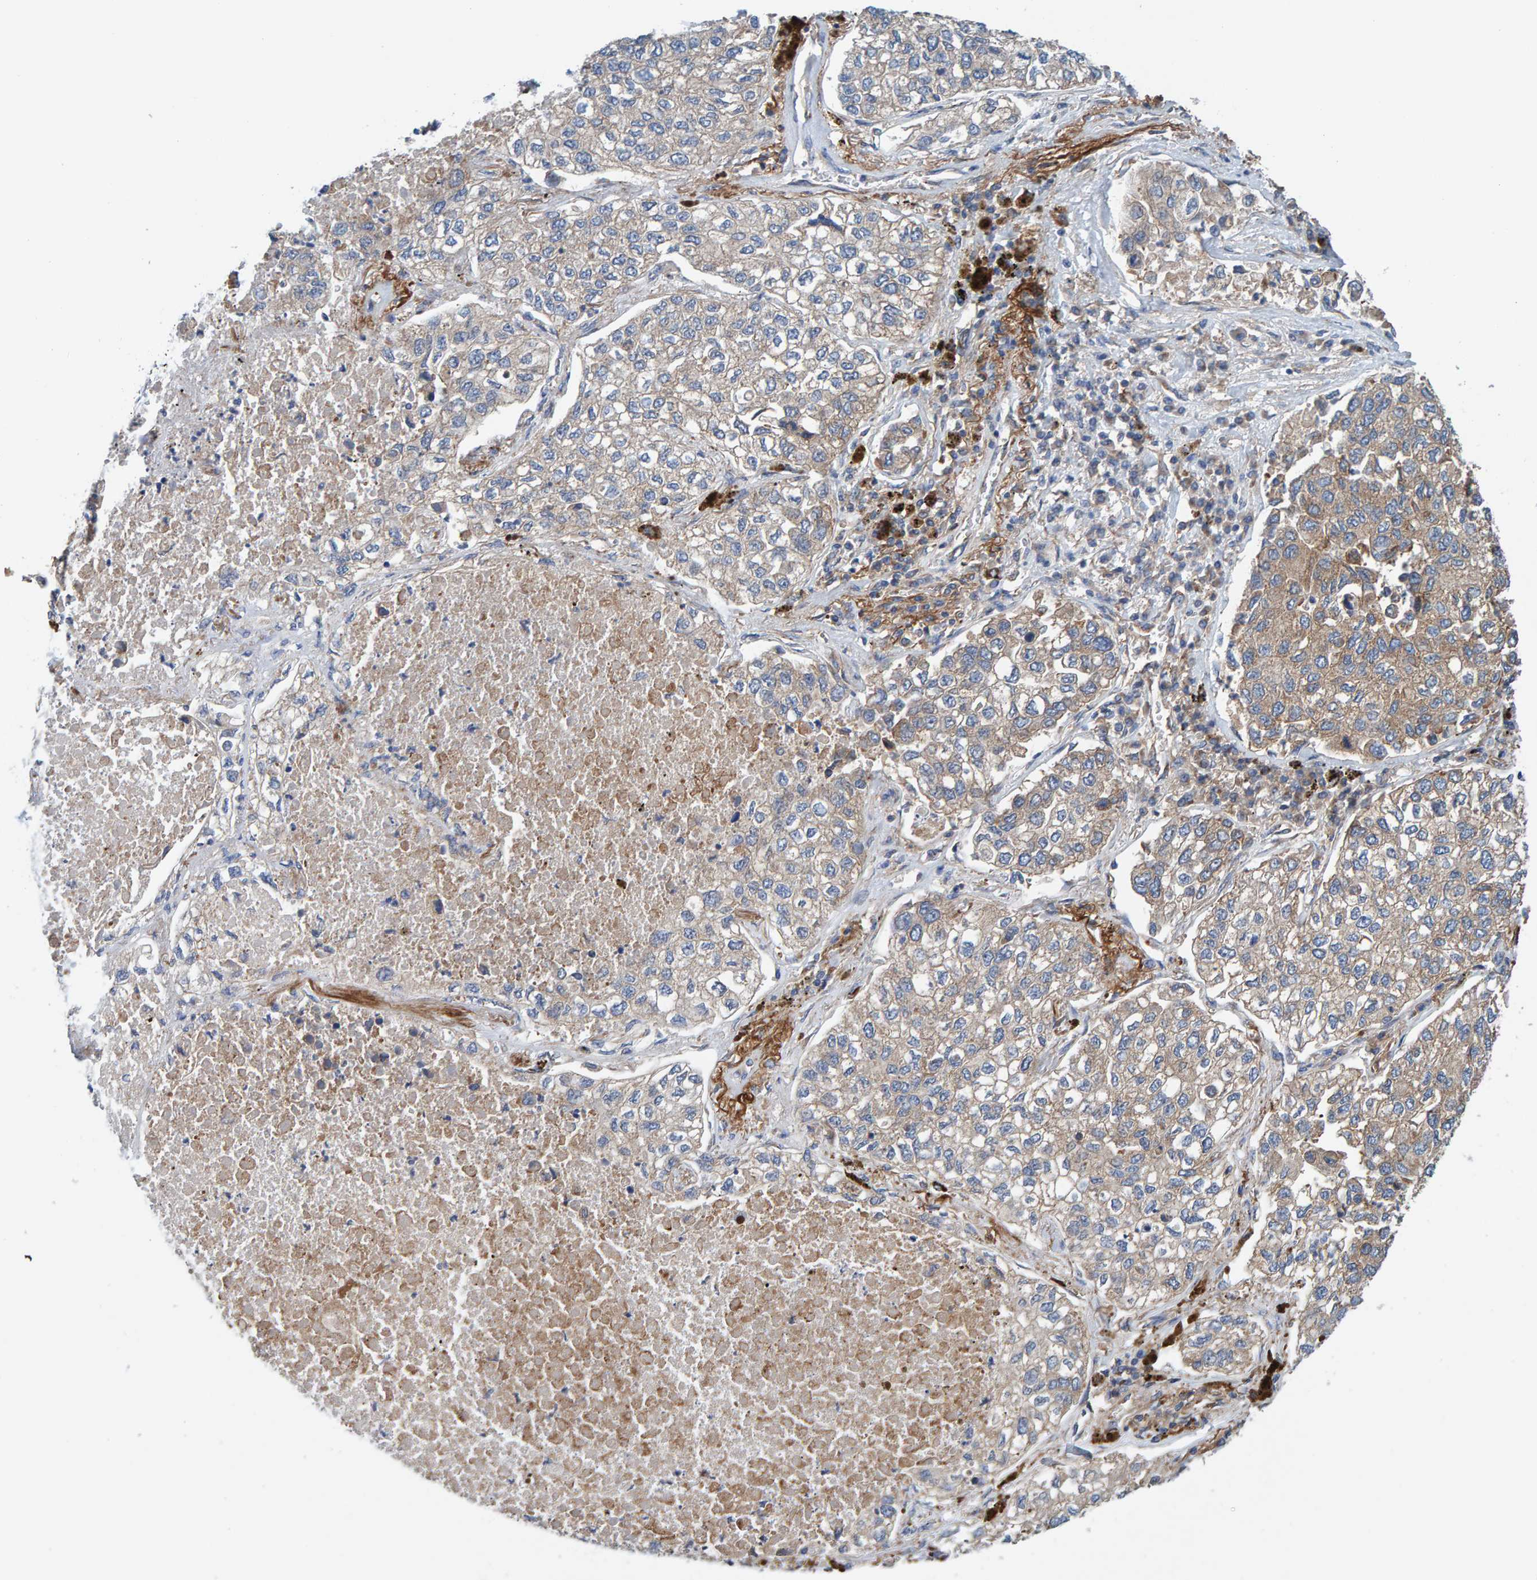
{"staining": {"intensity": "weak", "quantity": "<25%", "location": "cytoplasmic/membranous"}, "tissue": "lung cancer", "cell_type": "Tumor cells", "image_type": "cancer", "snomed": [{"axis": "morphology", "description": "Inflammation, NOS"}, {"axis": "morphology", "description": "Adenocarcinoma, NOS"}, {"axis": "topography", "description": "Lung"}], "caption": "Photomicrograph shows no protein expression in tumor cells of lung cancer (adenocarcinoma) tissue.", "gene": "MKLN1", "patient": {"sex": "male", "age": 63}}